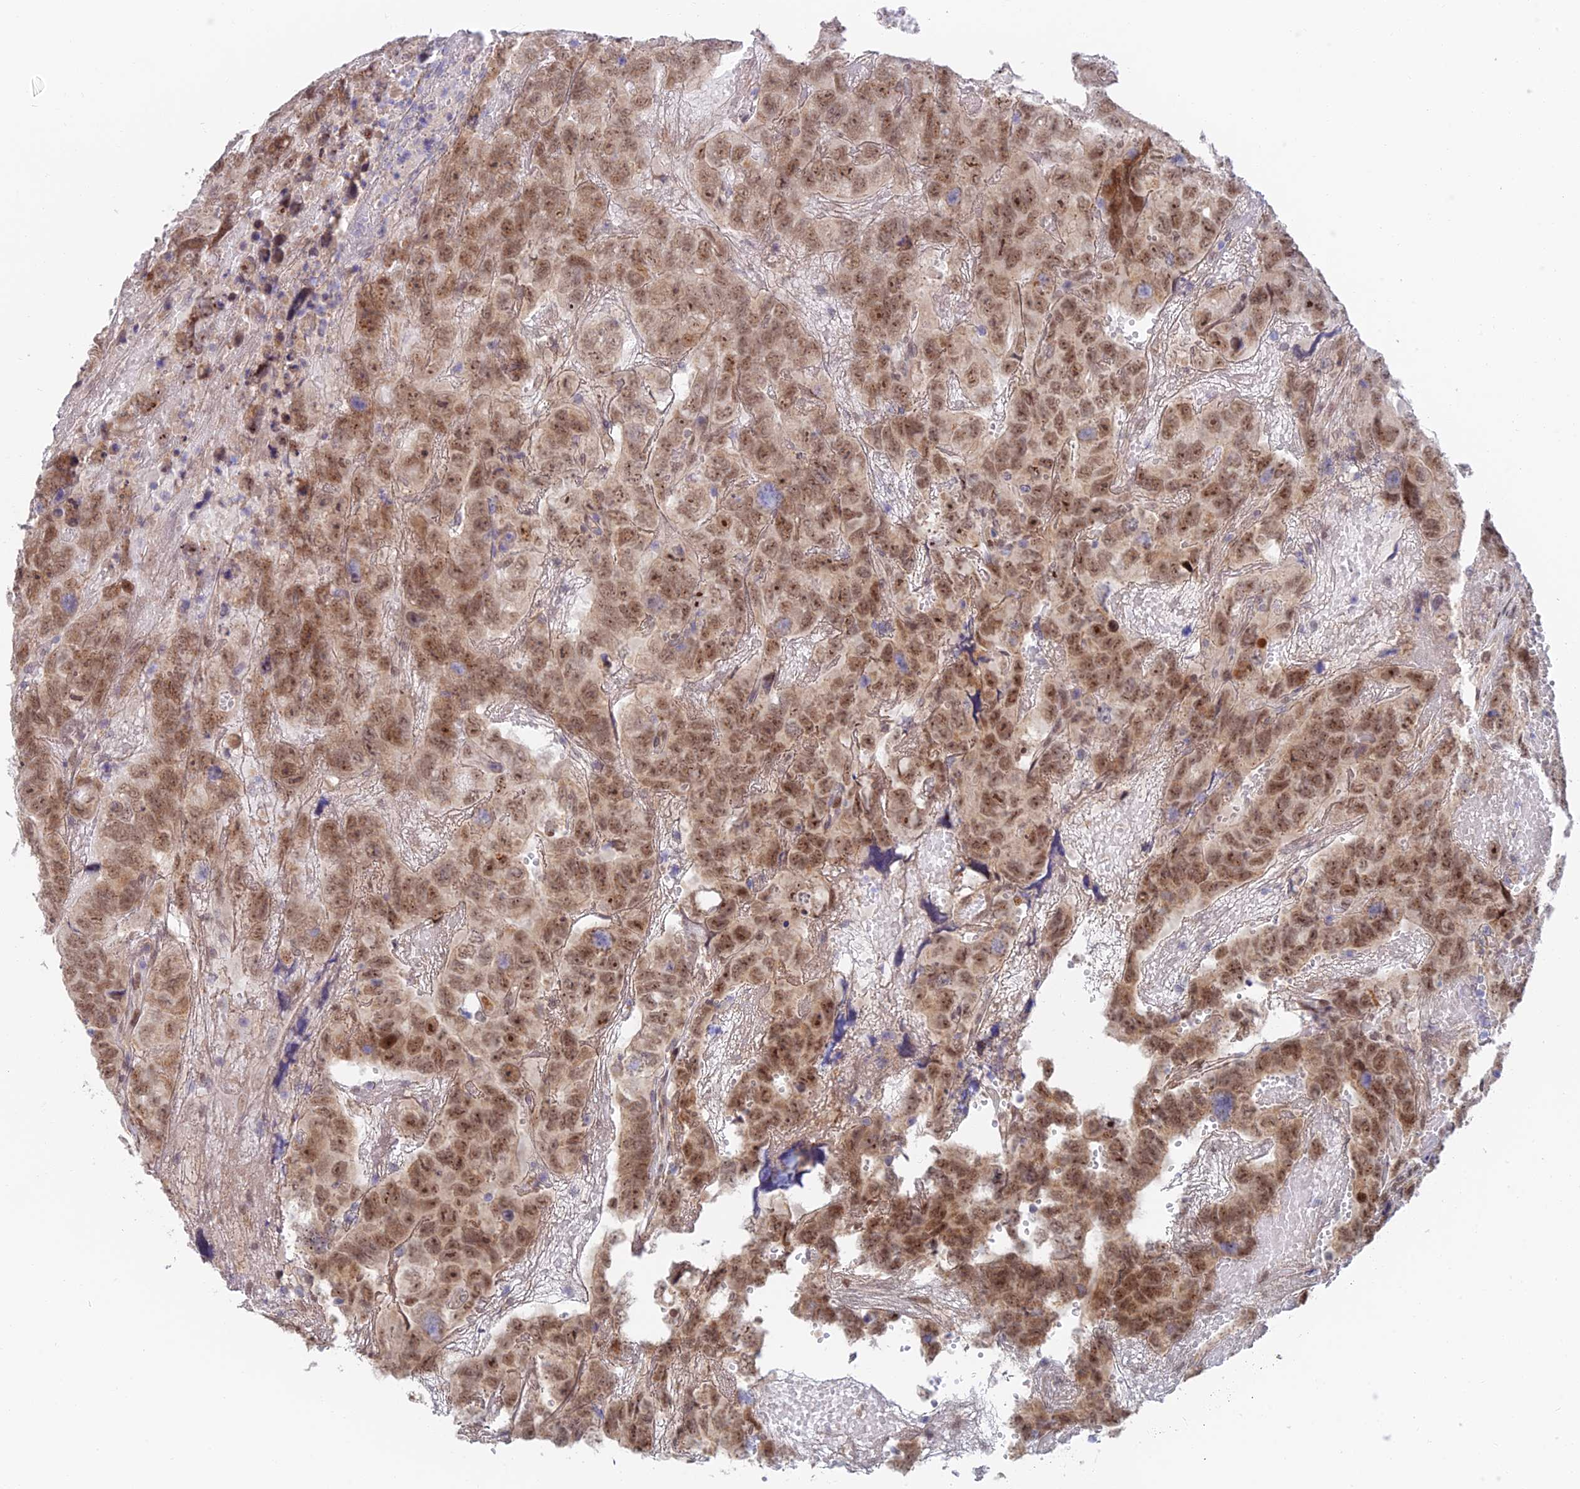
{"staining": {"intensity": "moderate", "quantity": ">75%", "location": "nuclear"}, "tissue": "testis cancer", "cell_type": "Tumor cells", "image_type": "cancer", "snomed": [{"axis": "morphology", "description": "Carcinoma, Embryonal, NOS"}, {"axis": "topography", "description": "Testis"}], "caption": "Immunohistochemical staining of testis embryonal carcinoma reveals moderate nuclear protein positivity in about >75% of tumor cells.", "gene": "ZUP1", "patient": {"sex": "male", "age": 45}}